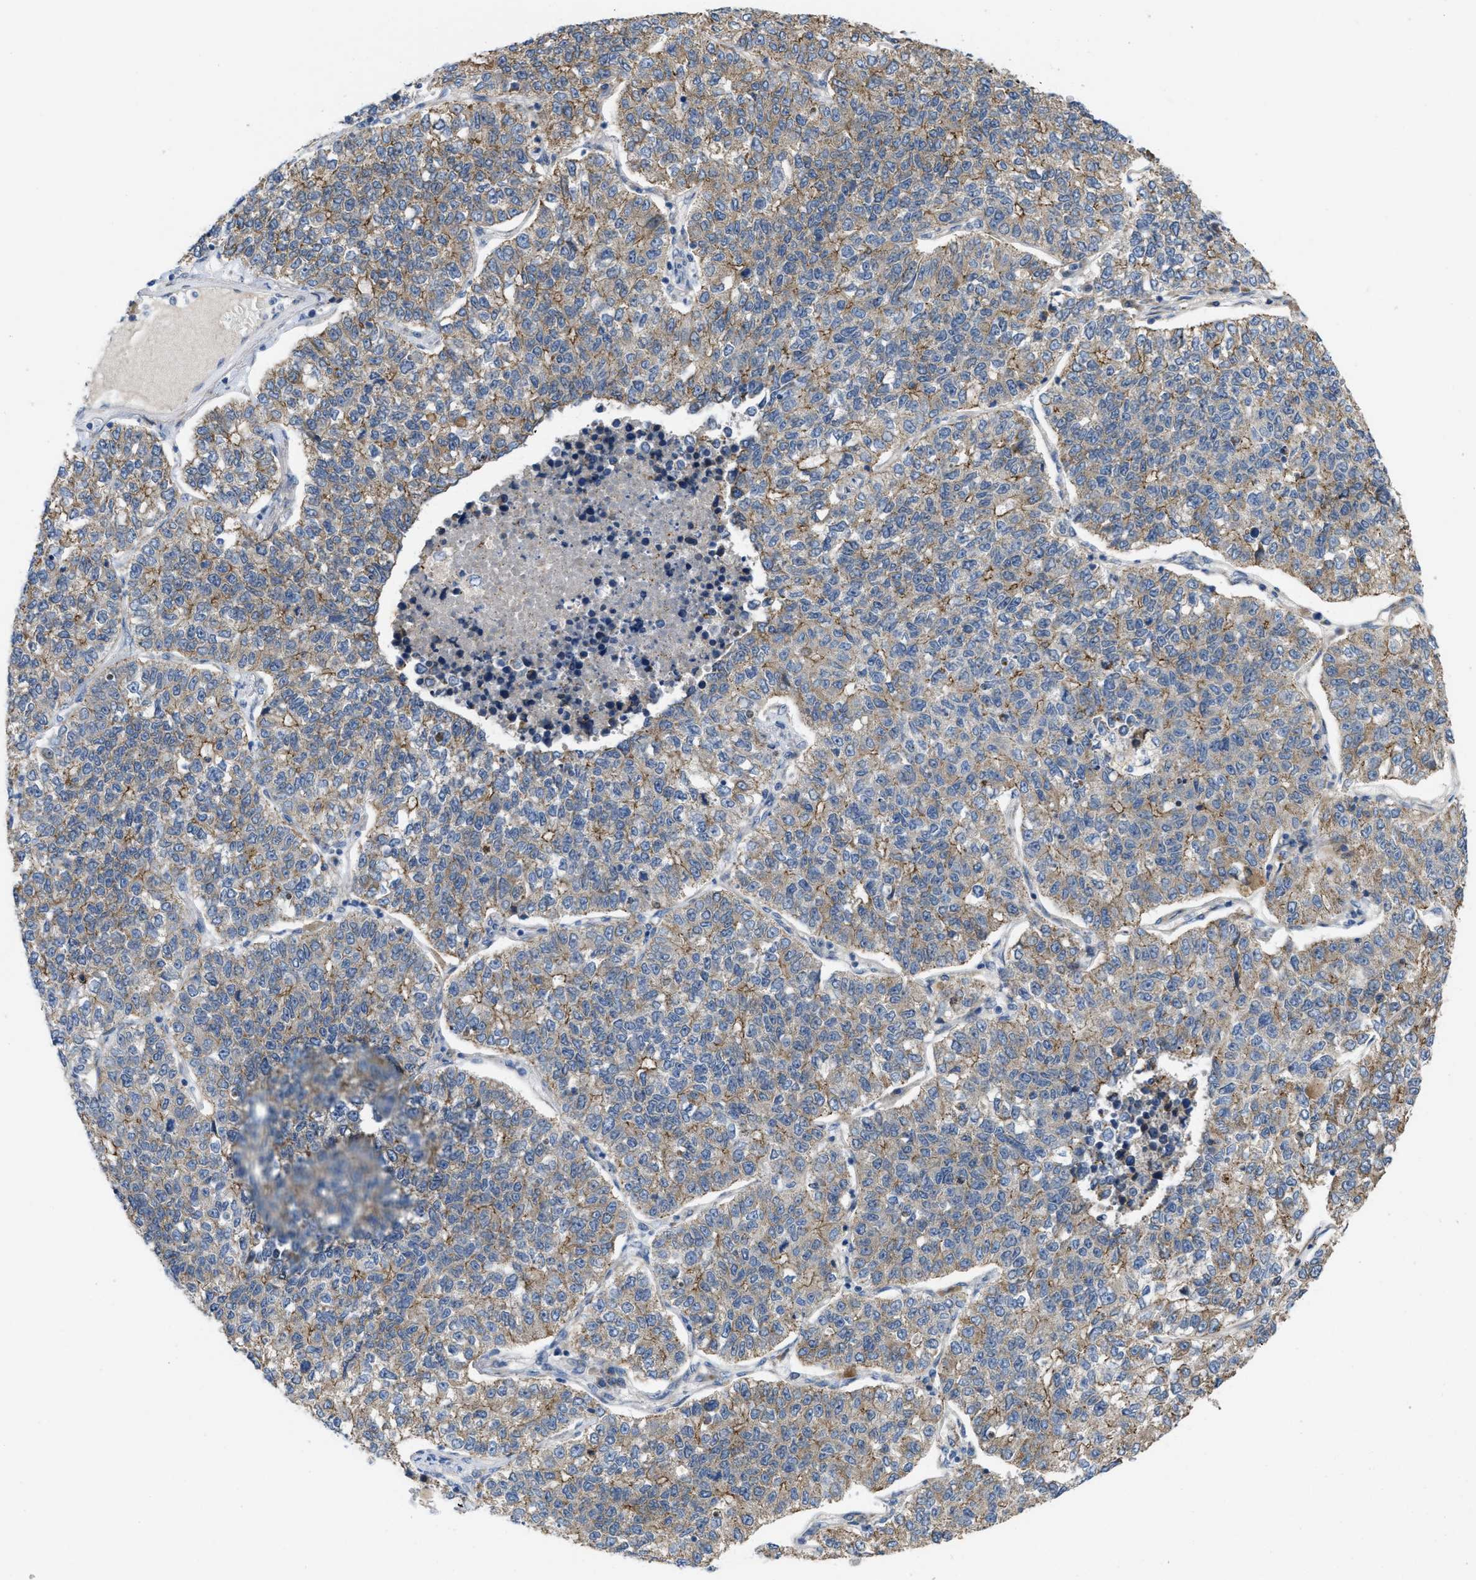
{"staining": {"intensity": "moderate", "quantity": ">75%", "location": "cytoplasmic/membranous"}, "tissue": "lung cancer", "cell_type": "Tumor cells", "image_type": "cancer", "snomed": [{"axis": "morphology", "description": "Adenocarcinoma, NOS"}, {"axis": "topography", "description": "Lung"}], "caption": "Immunohistochemical staining of human lung adenocarcinoma shows medium levels of moderate cytoplasmic/membranous positivity in about >75% of tumor cells.", "gene": "CDPF1", "patient": {"sex": "male", "age": 49}}